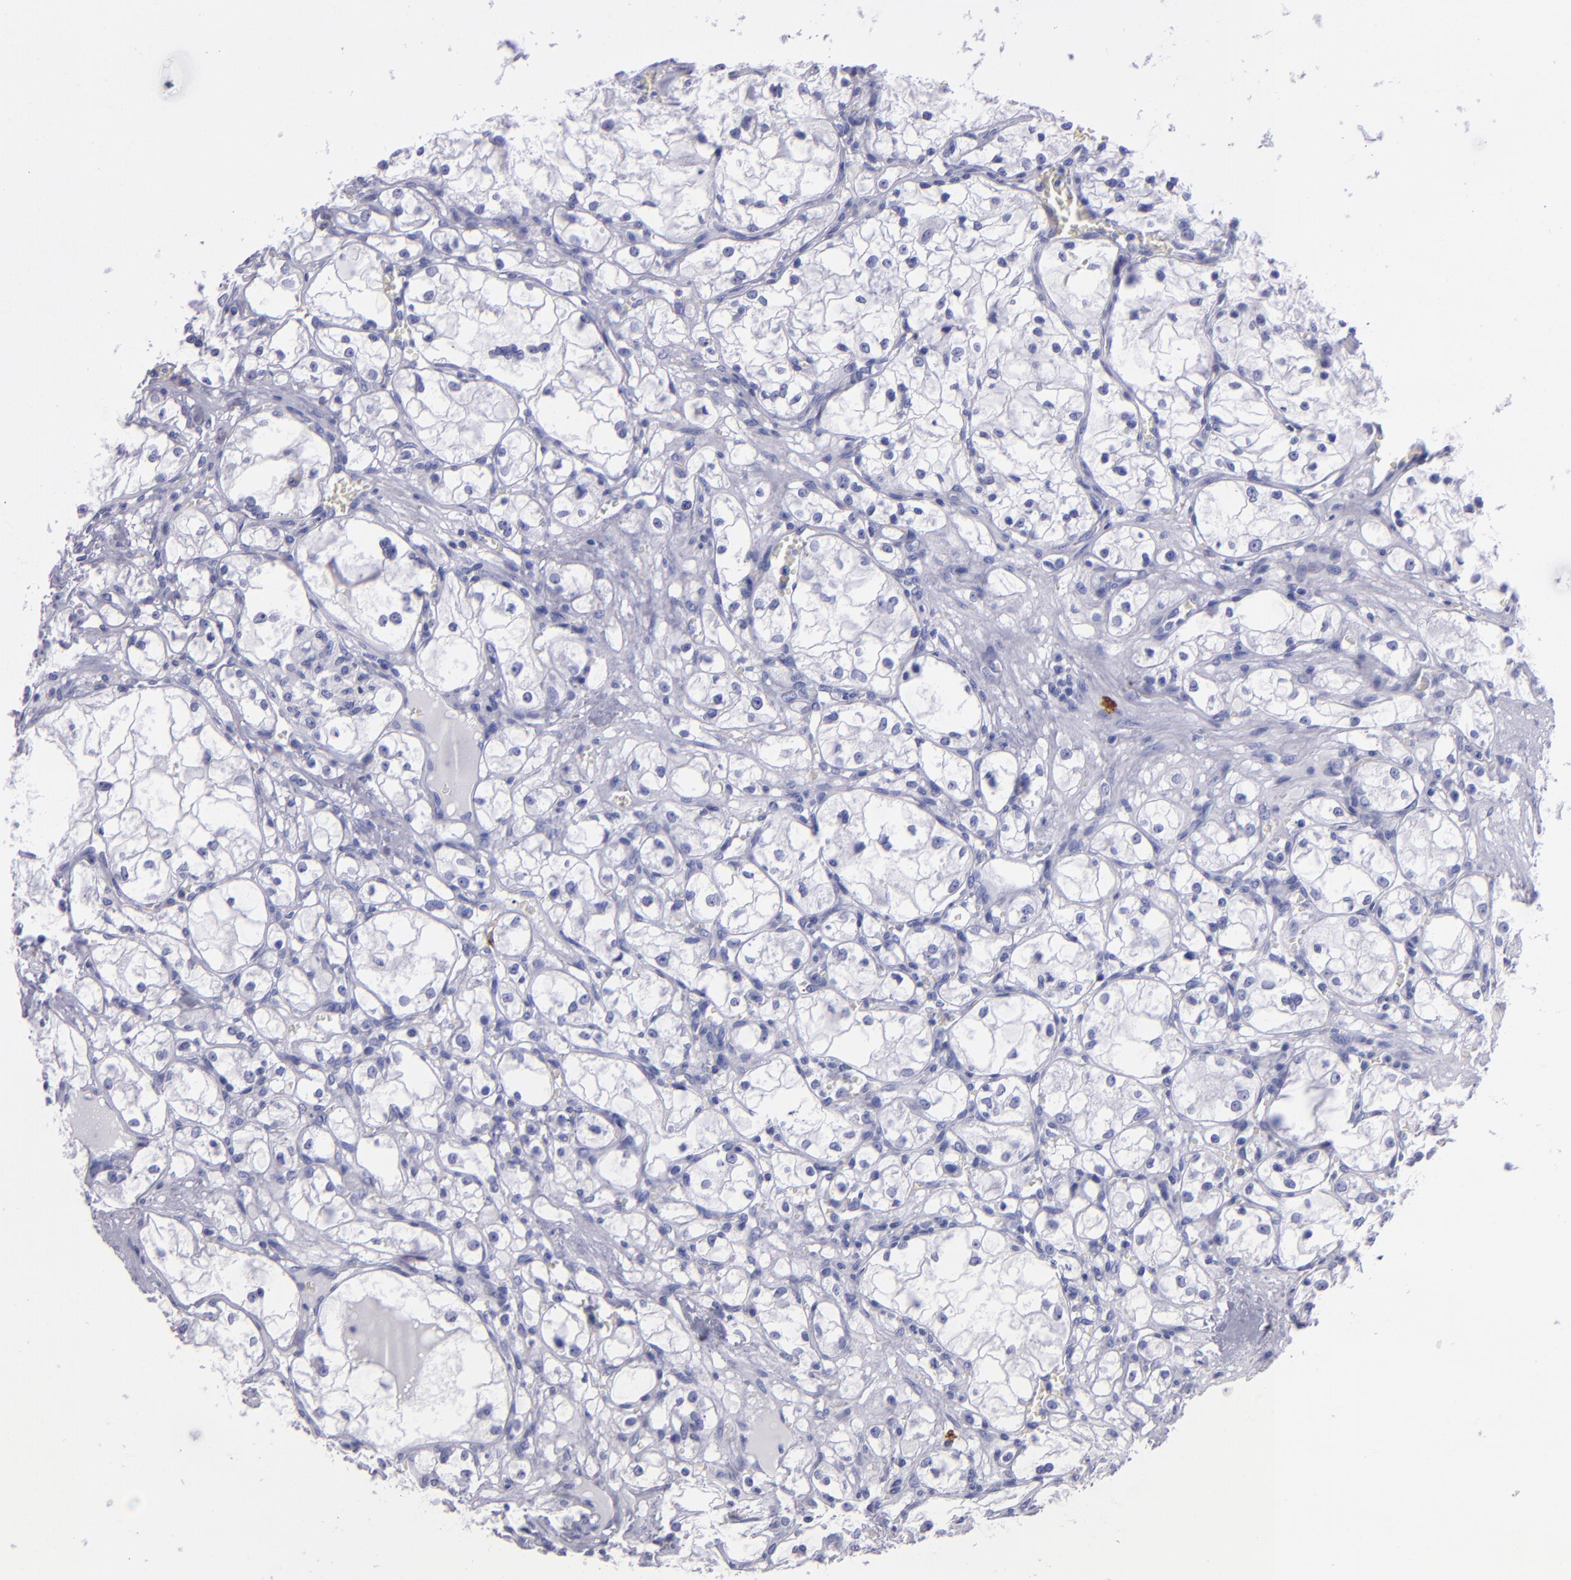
{"staining": {"intensity": "negative", "quantity": "none", "location": "none"}, "tissue": "renal cancer", "cell_type": "Tumor cells", "image_type": "cancer", "snomed": [{"axis": "morphology", "description": "Adenocarcinoma, NOS"}, {"axis": "topography", "description": "Kidney"}], "caption": "Immunohistochemistry of renal cancer (adenocarcinoma) demonstrates no expression in tumor cells. The staining was performed using DAB (3,3'-diaminobenzidine) to visualize the protein expression in brown, while the nuclei were stained in blue with hematoxylin (Magnification: 20x).", "gene": "CD38", "patient": {"sex": "male", "age": 61}}